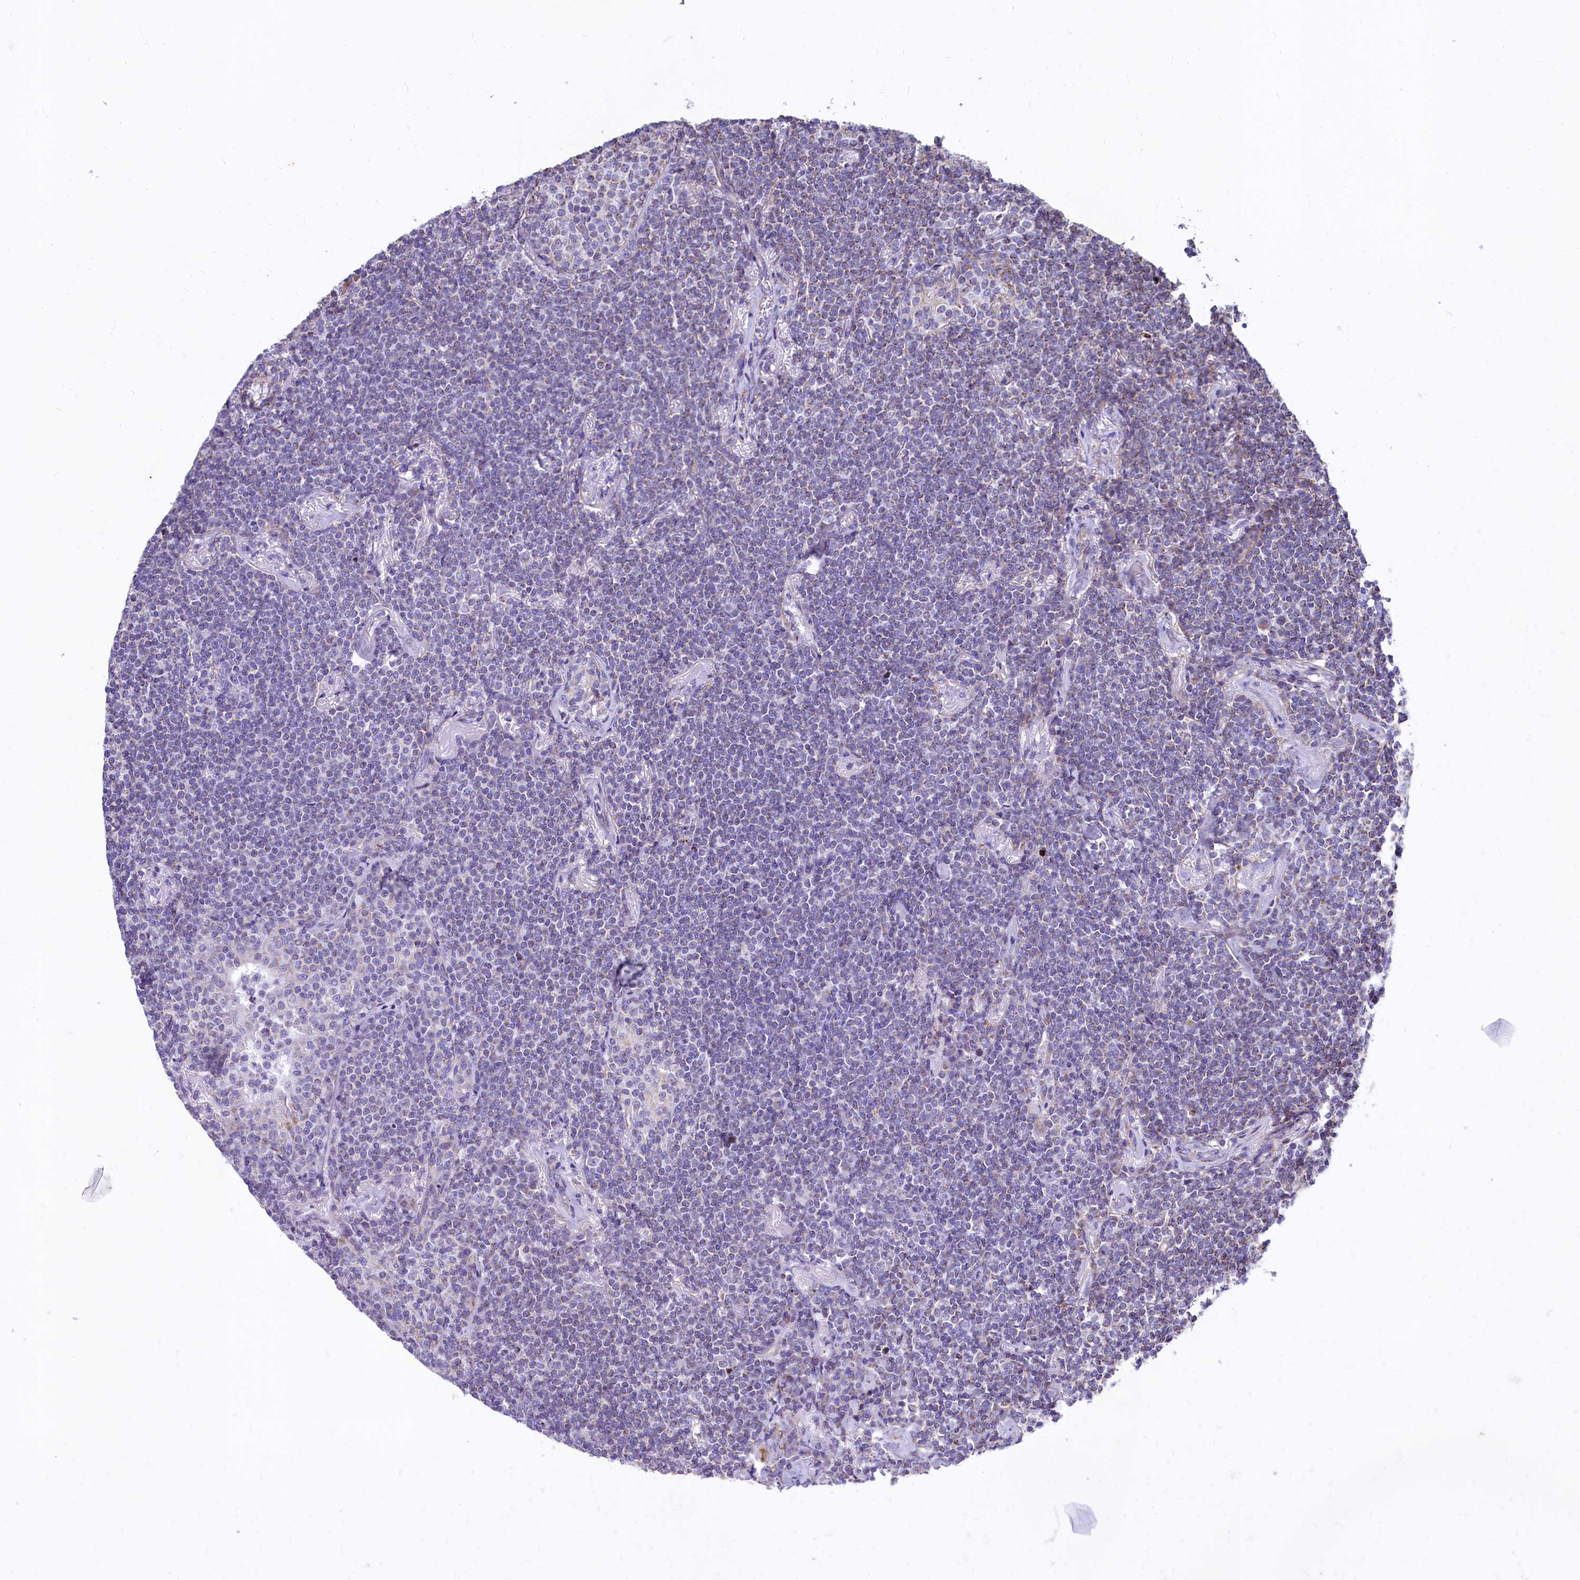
{"staining": {"intensity": "negative", "quantity": "none", "location": "none"}, "tissue": "lymphoma", "cell_type": "Tumor cells", "image_type": "cancer", "snomed": [{"axis": "morphology", "description": "Malignant lymphoma, non-Hodgkin's type, Low grade"}, {"axis": "topography", "description": "Lung"}], "caption": "IHC of human low-grade malignant lymphoma, non-Hodgkin's type demonstrates no expression in tumor cells.", "gene": "VWCE", "patient": {"sex": "female", "age": 71}}